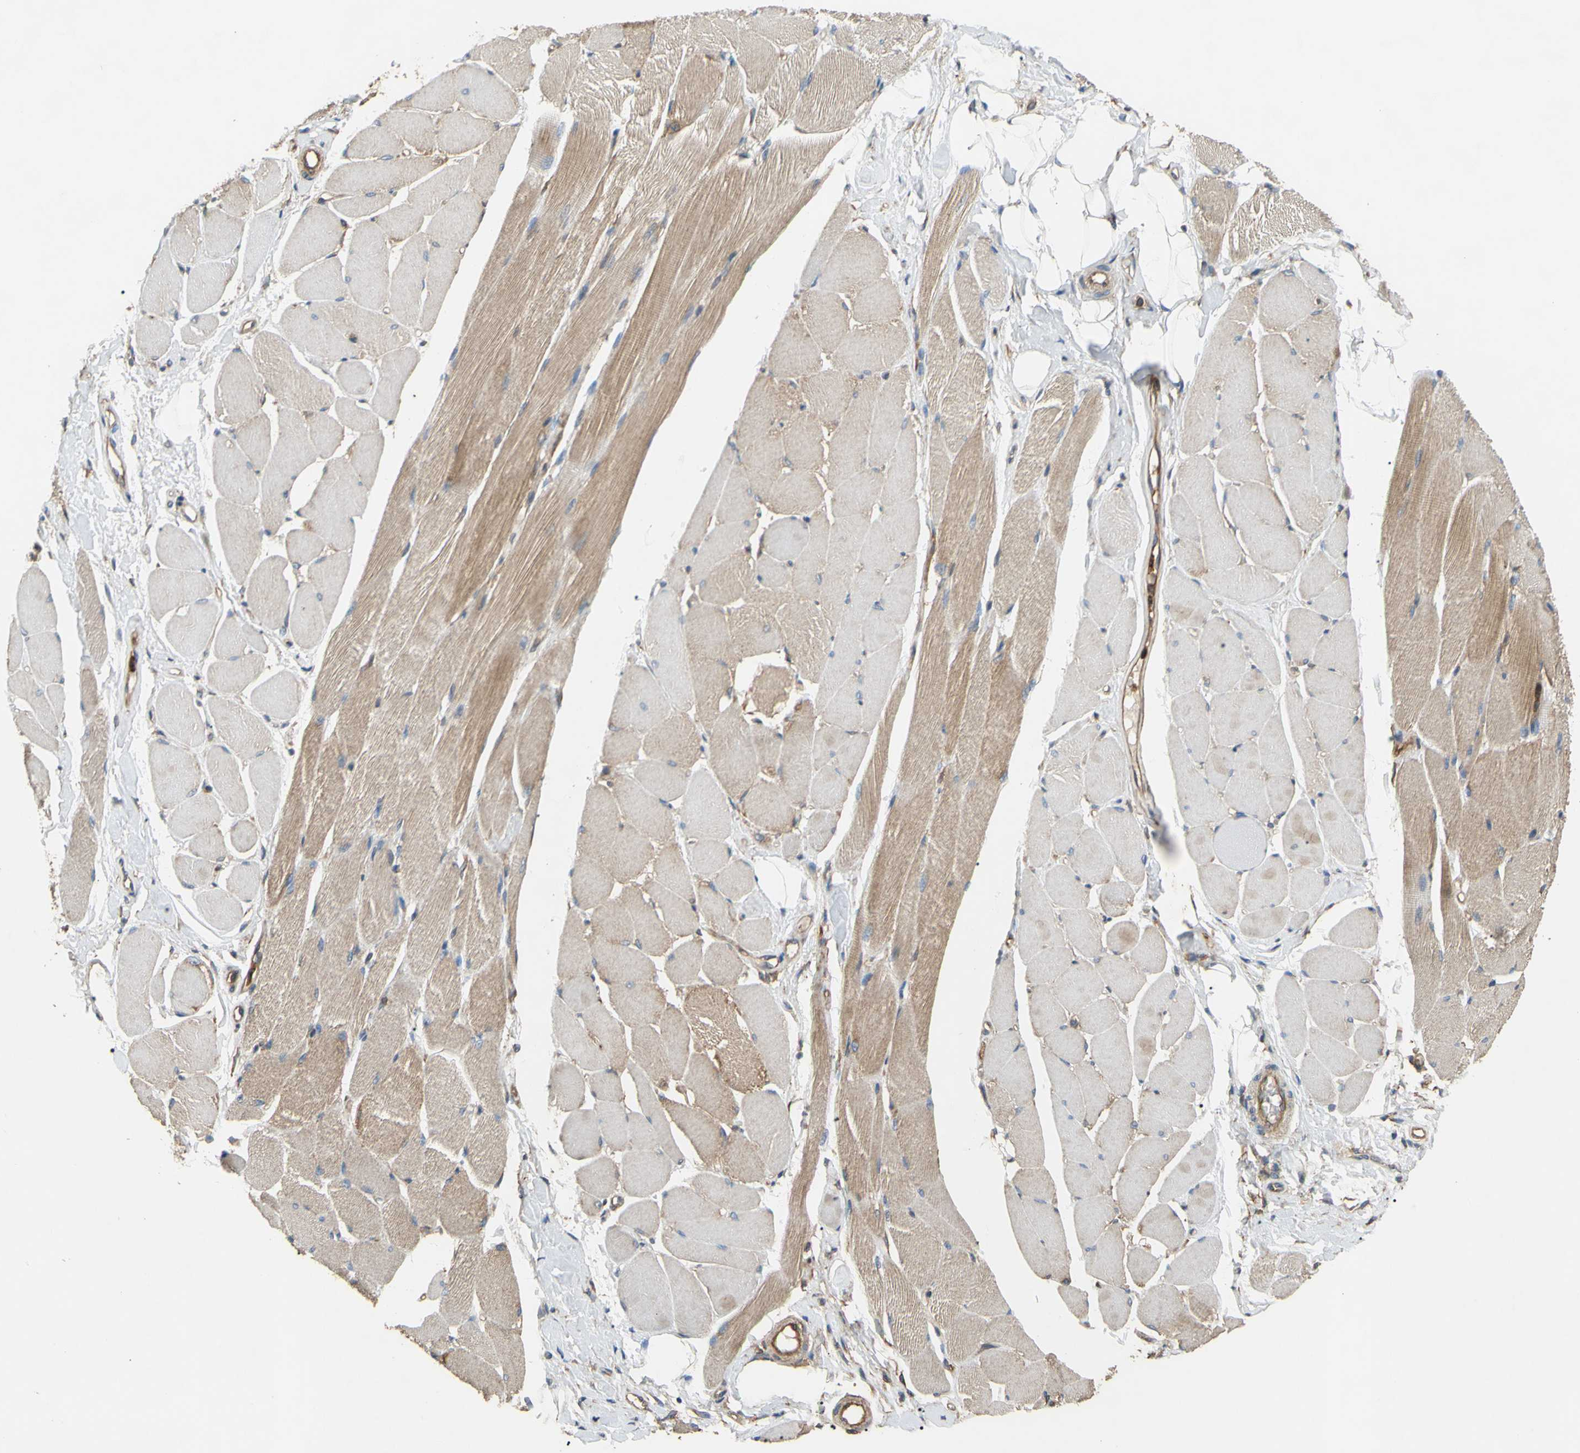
{"staining": {"intensity": "moderate", "quantity": "25%-75%", "location": "cytoplasmic/membranous"}, "tissue": "skeletal muscle", "cell_type": "Myocytes", "image_type": "normal", "snomed": [{"axis": "morphology", "description": "Normal tissue, NOS"}, {"axis": "topography", "description": "Skeletal muscle"}, {"axis": "topography", "description": "Peripheral nerve tissue"}], "caption": "Myocytes display moderate cytoplasmic/membranous expression in about 25%-75% of cells in benign skeletal muscle.", "gene": "CTTN", "patient": {"sex": "female", "age": 84}}